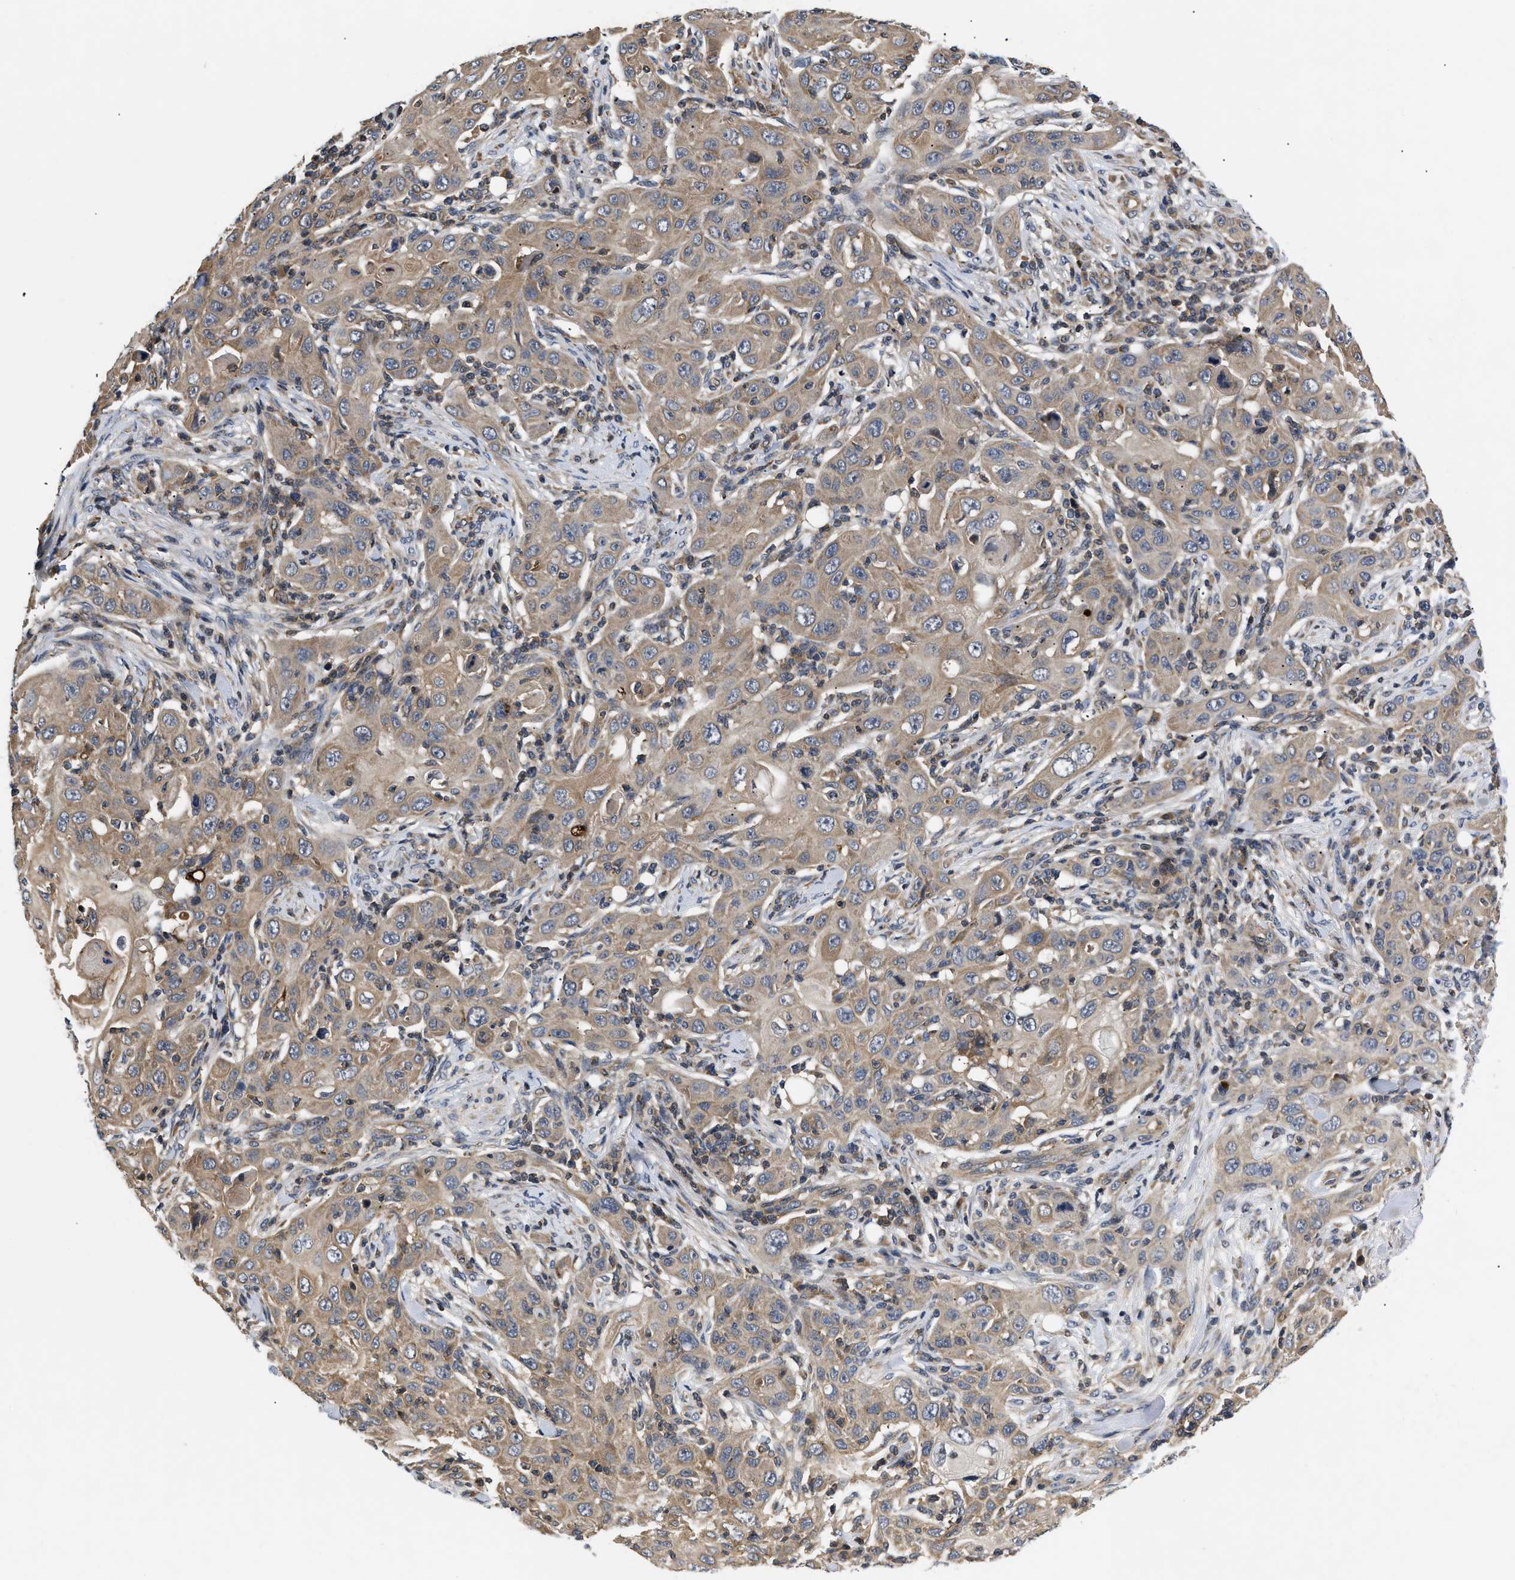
{"staining": {"intensity": "moderate", "quantity": ">75%", "location": "cytoplasmic/membranous"}, "tissue": "skin cancer", "cell_type": "Tumor cells", "image_type": "cancer", "snomed": [{"axis": "morphology", "description": "Squamous cell carcinoma, NOS"}, {"axis": "topography", "description": "Skin"}], "caption": "Protein staining demonstrates moderate cytoplasmic/membranous expression in approximately >75% of tumor cells in skin cancer (squamous cell carcinoma).", "gene": "HMGCR", "patient": {"sex": "female", "age": 88}}